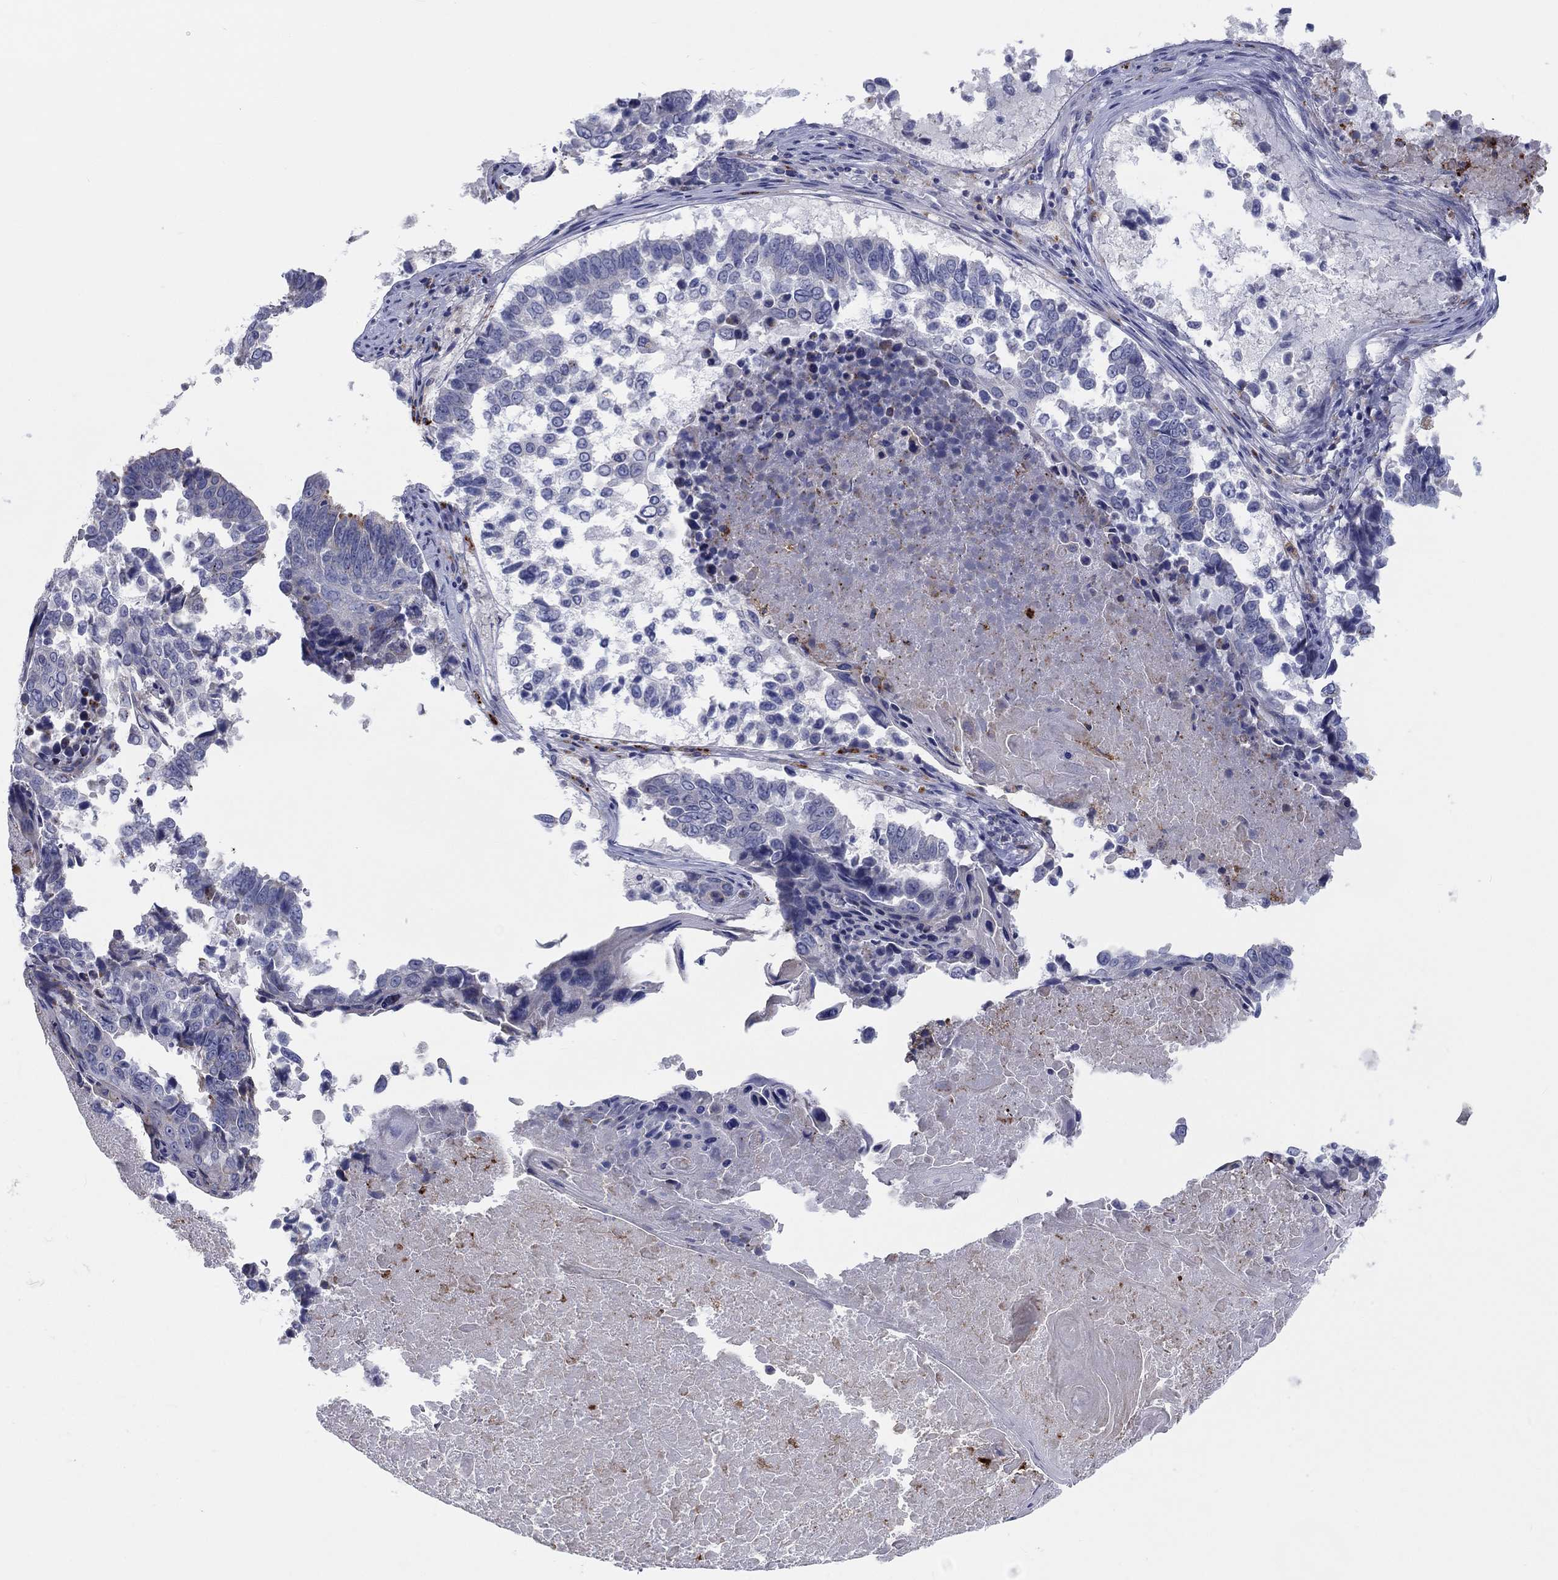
{"staining": {"intensity": "negative", "quantity": "none", "location": "none"}, "tissue": "lung cancer", "cell_type": "Tumor cells", "image_type": "cancer", "snomed": [{"axis": "morphology", "description": "Squamous cell carcinoma, NOS"}, {"axis": "topography", "description": "Lung"}], "caption": "The IHC photomicrograph has no significant expression in tumor cells of squamous cell carcinoma (lung) tissue.", "gene": "BCO2", "patient": {"sex": "male", "age": 73}}